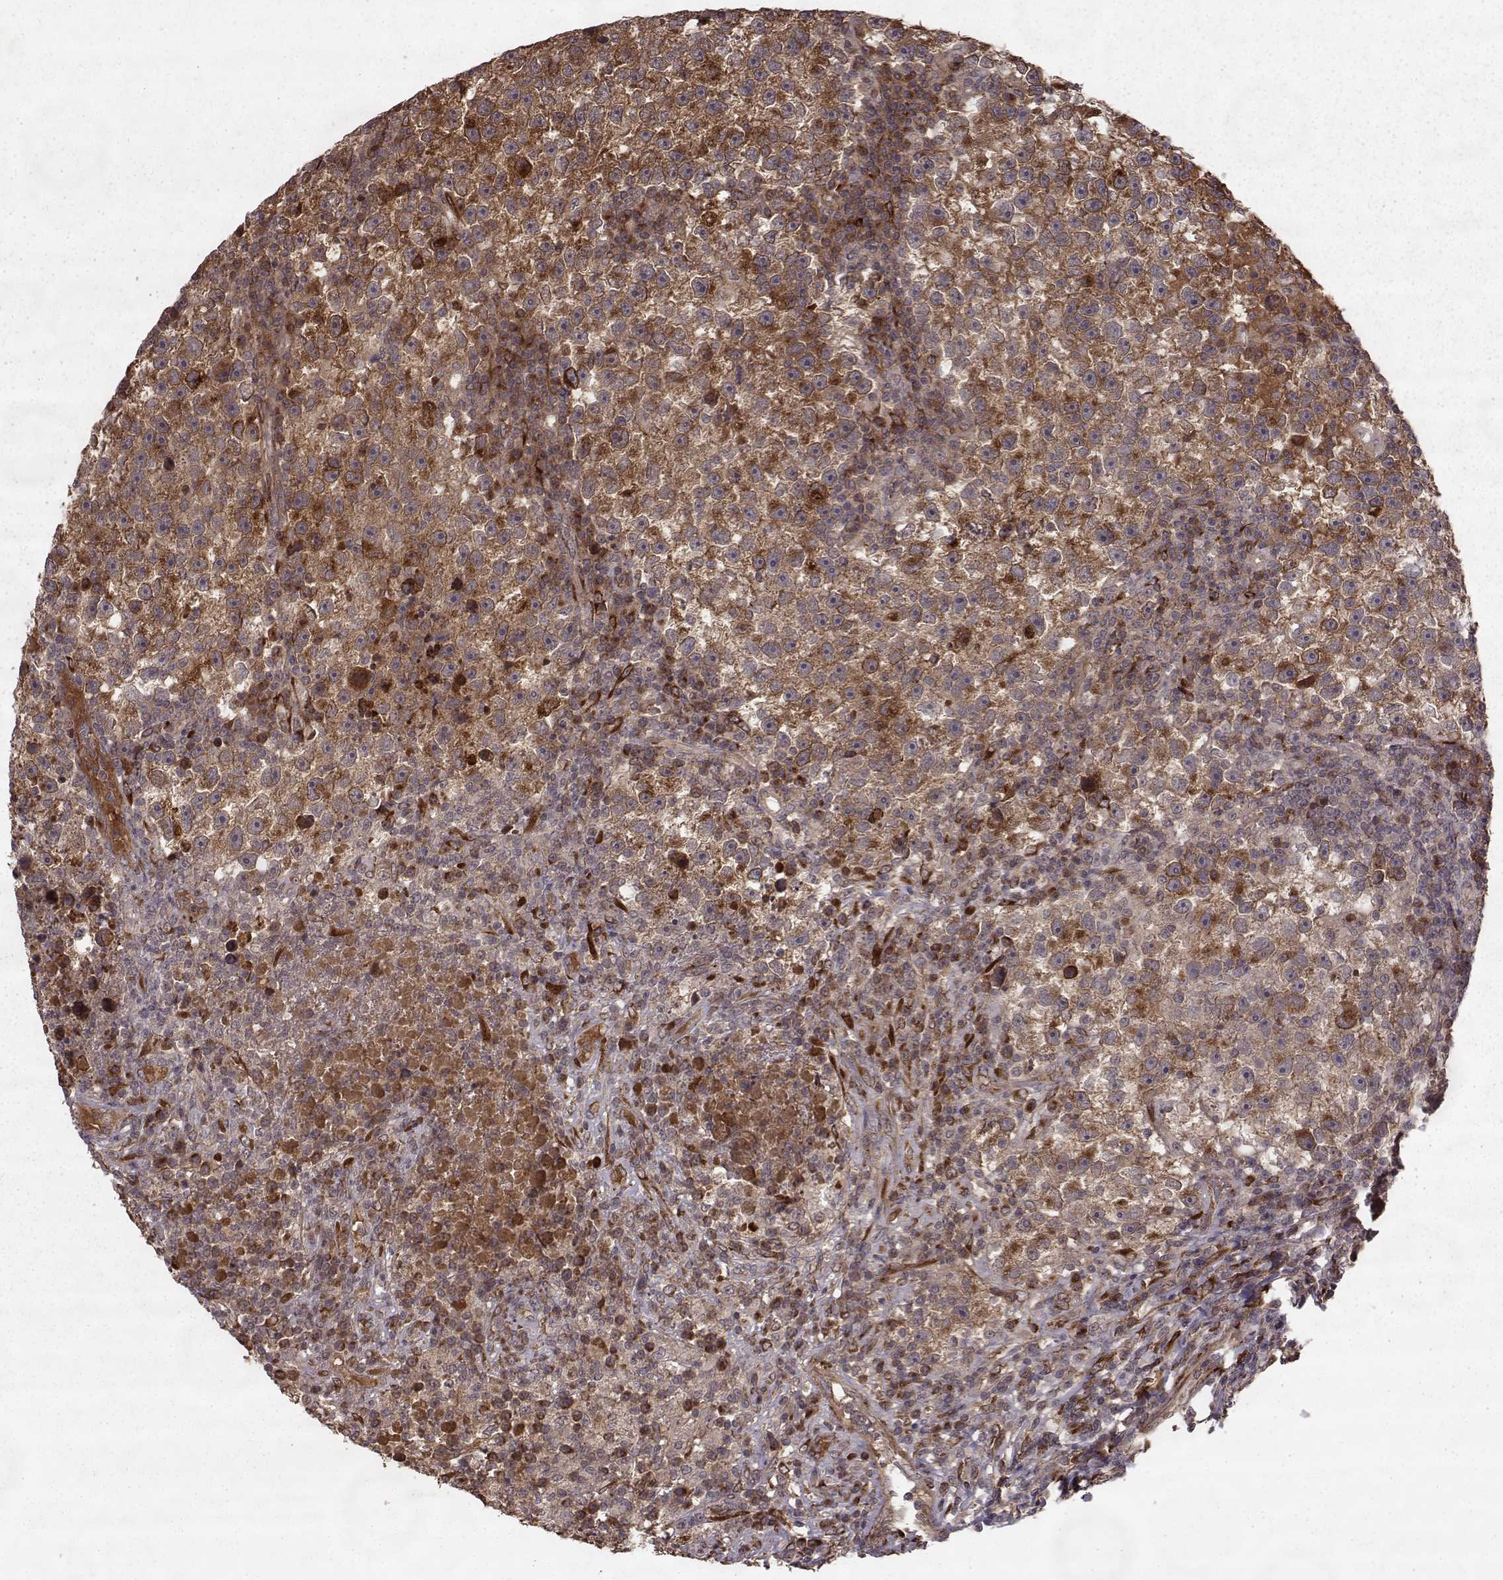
{"staining": {"intensity": "moderate", "quantity": "25%-75%", "location": "cytoplasmic/membranous"}, "tissue": "testis cancer", "cell_type": "Tumor cells", "image_type": "cancer", "snomed": [{"axis": "morphology", "description": "Seminoma, NOS"}, {"axis": "topography", "description": "Testis"}], "caption": "The histopathology image reveals immunohistochemical staining of testis cancer (seminoma). There is moderate cytoplasmic/membranous positivity is present in approximately 25%-75% of tumor cells. The staining is performed using DAB (3,3'-diaminobenzidine) brown chromogen to label protein expression. The nuclei are counter-stained blue using hematoxylin.", "gene": "FSTL1", "patient": {"sex": "male", "age": 47}}